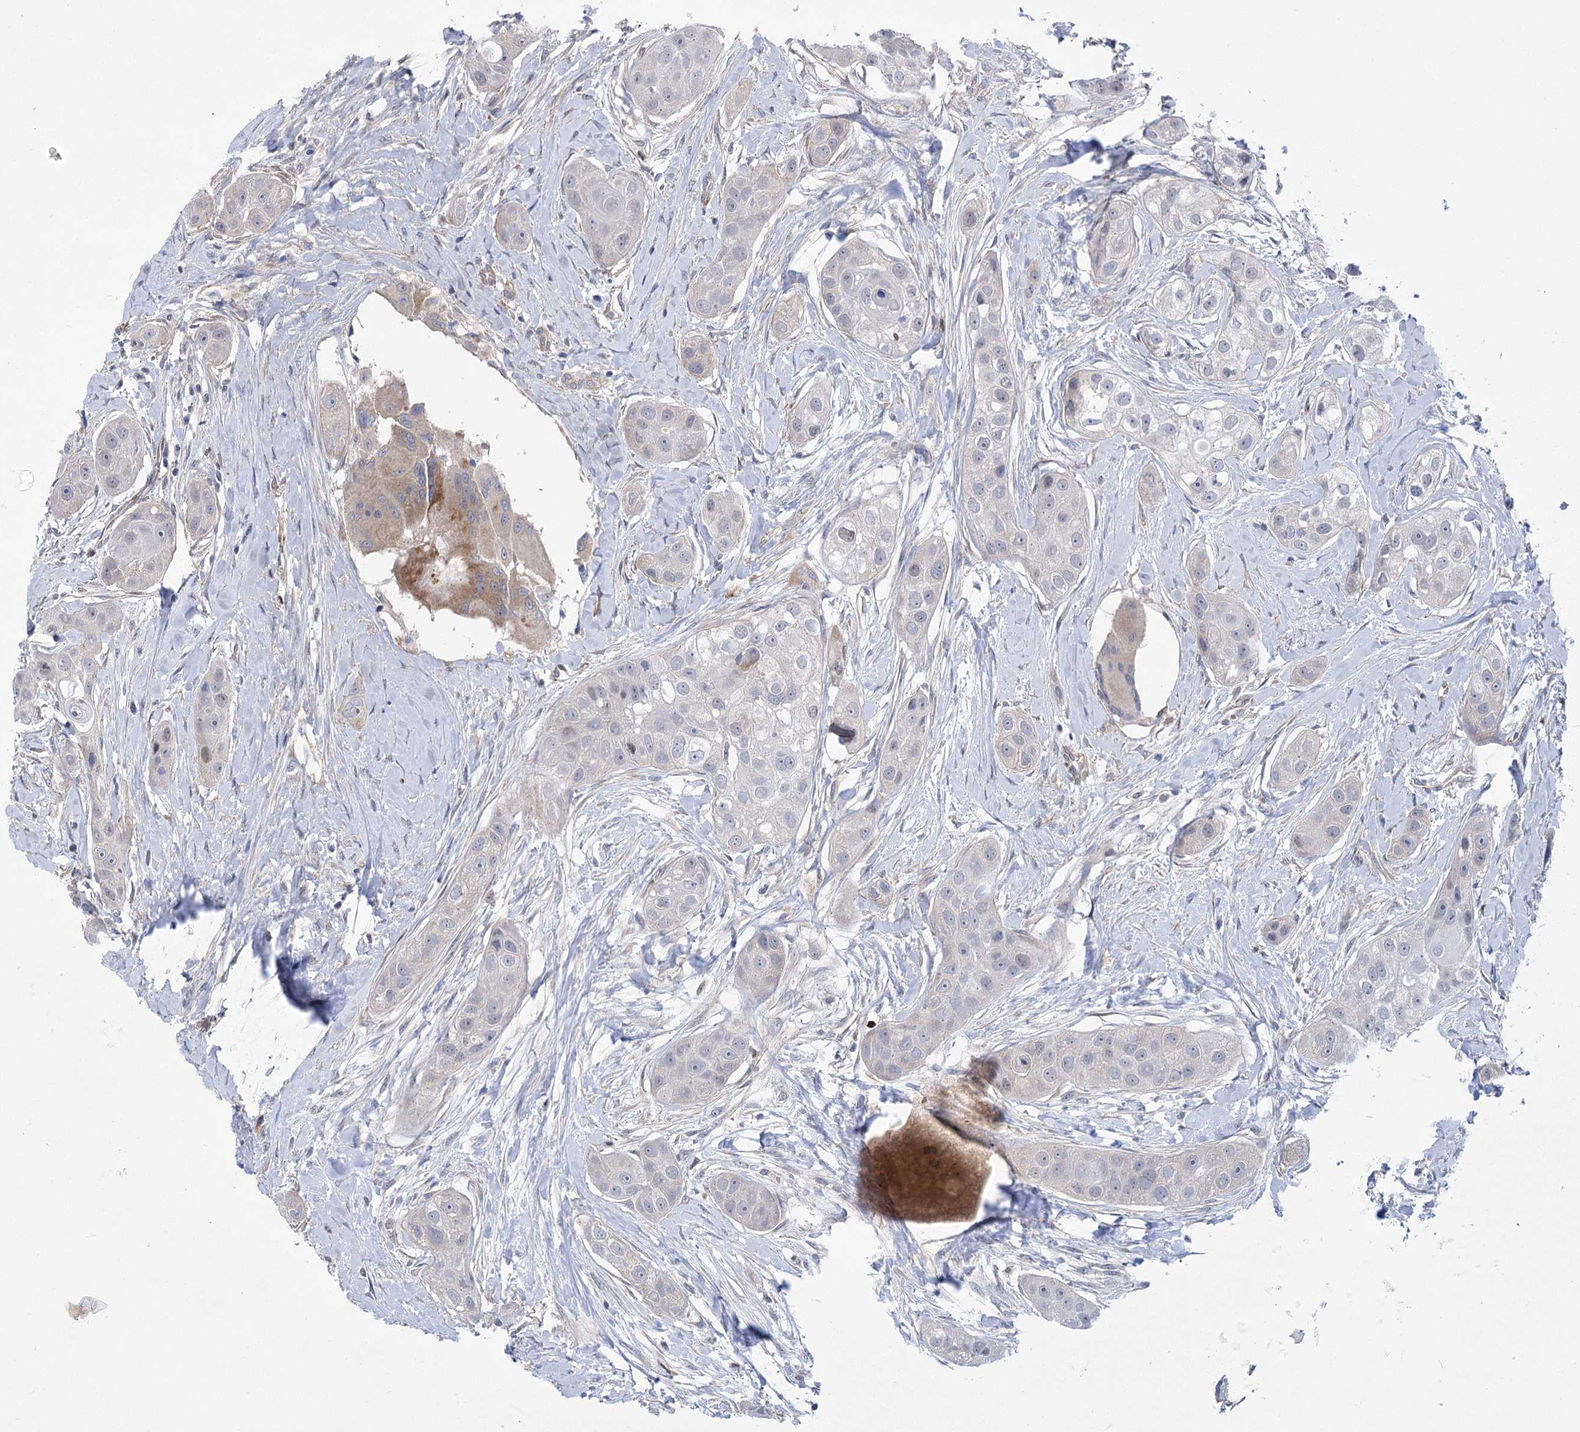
{"staining": {"intensity": "moderate", "quantity": "<25%", "location": "cytoplasmic/membranous"}, "tissue": "head and neck cancer", "cell_type": "Tumor cells", "image_type": "cancer", "snomed": [{"axis": "morphology", "description": "Normal tissue, NOS"}, {"axis": "morphology", "description": "Squamous cell carcinoma, NOS"}, {"axis": "topography", "description": "Skeletal muscle"}, {"axis": "topography", "description": "Head-Neck"}], "caption": "Head and neck squamous cell carcinoma stained with a protein marker displays moderate staining in tumor cells.", "gene": "THAP6", "patient": {"sex": "male", "age": 51}}